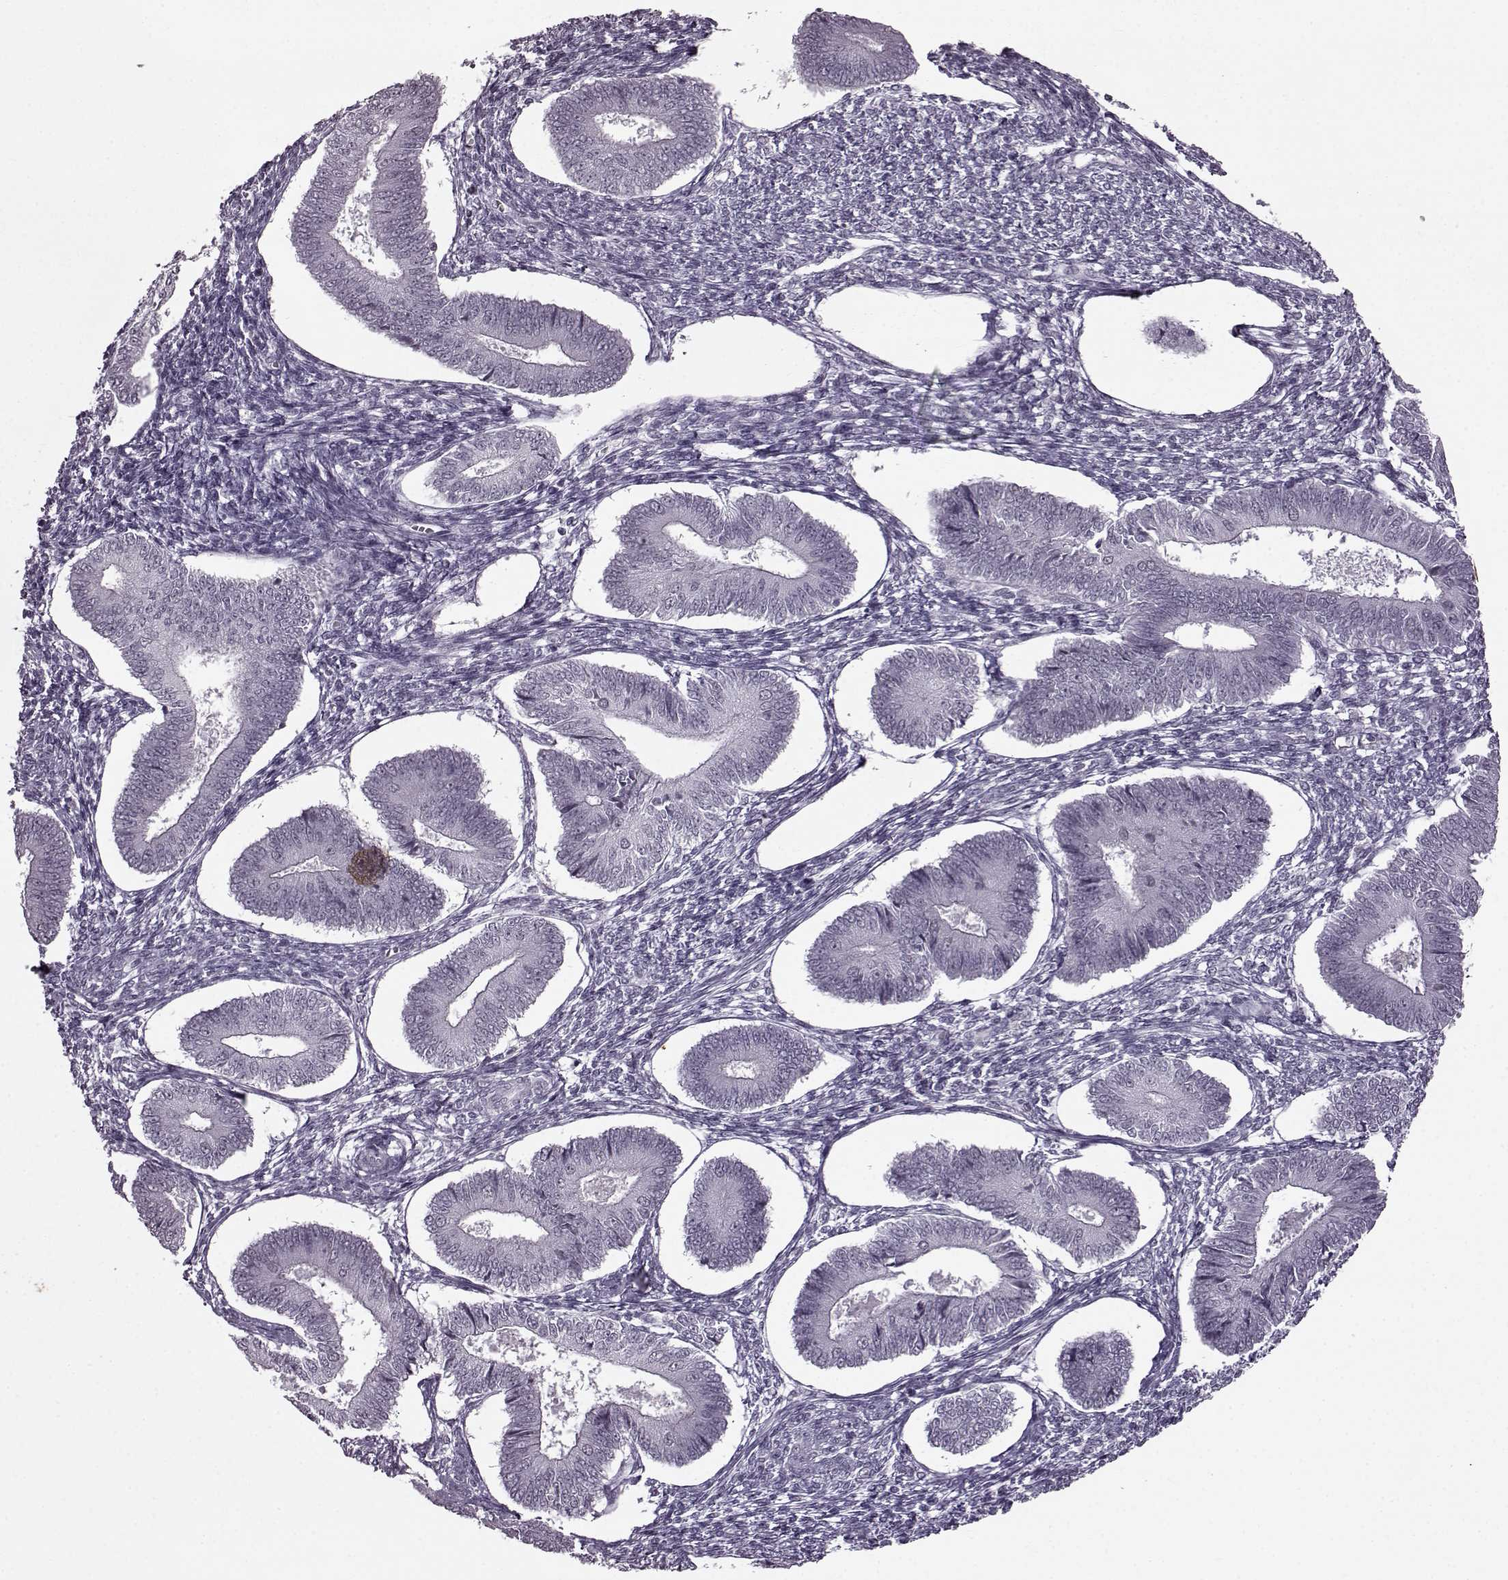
{"staining": {"intensity": "negative", "quantity": "none", "location": "none"}, "tissue": "endometrium", "cell_type": "Cells in endometrial stroma", "image_type": "normal", "snomed": [{"axis": "morphology", "description": "Normal tissue, NOS"}, {"axis": "topography", "description": "Endometrium"}], "caption": "High magnification brightfield microscopy of normal endometrium stained with DAB (brown) and counterstained with hematoxylin (blue): cells in endometrial stroma show no significant staining.", "gene": "SLC28A2", "patient": {"sex": "female", "age": 42}}